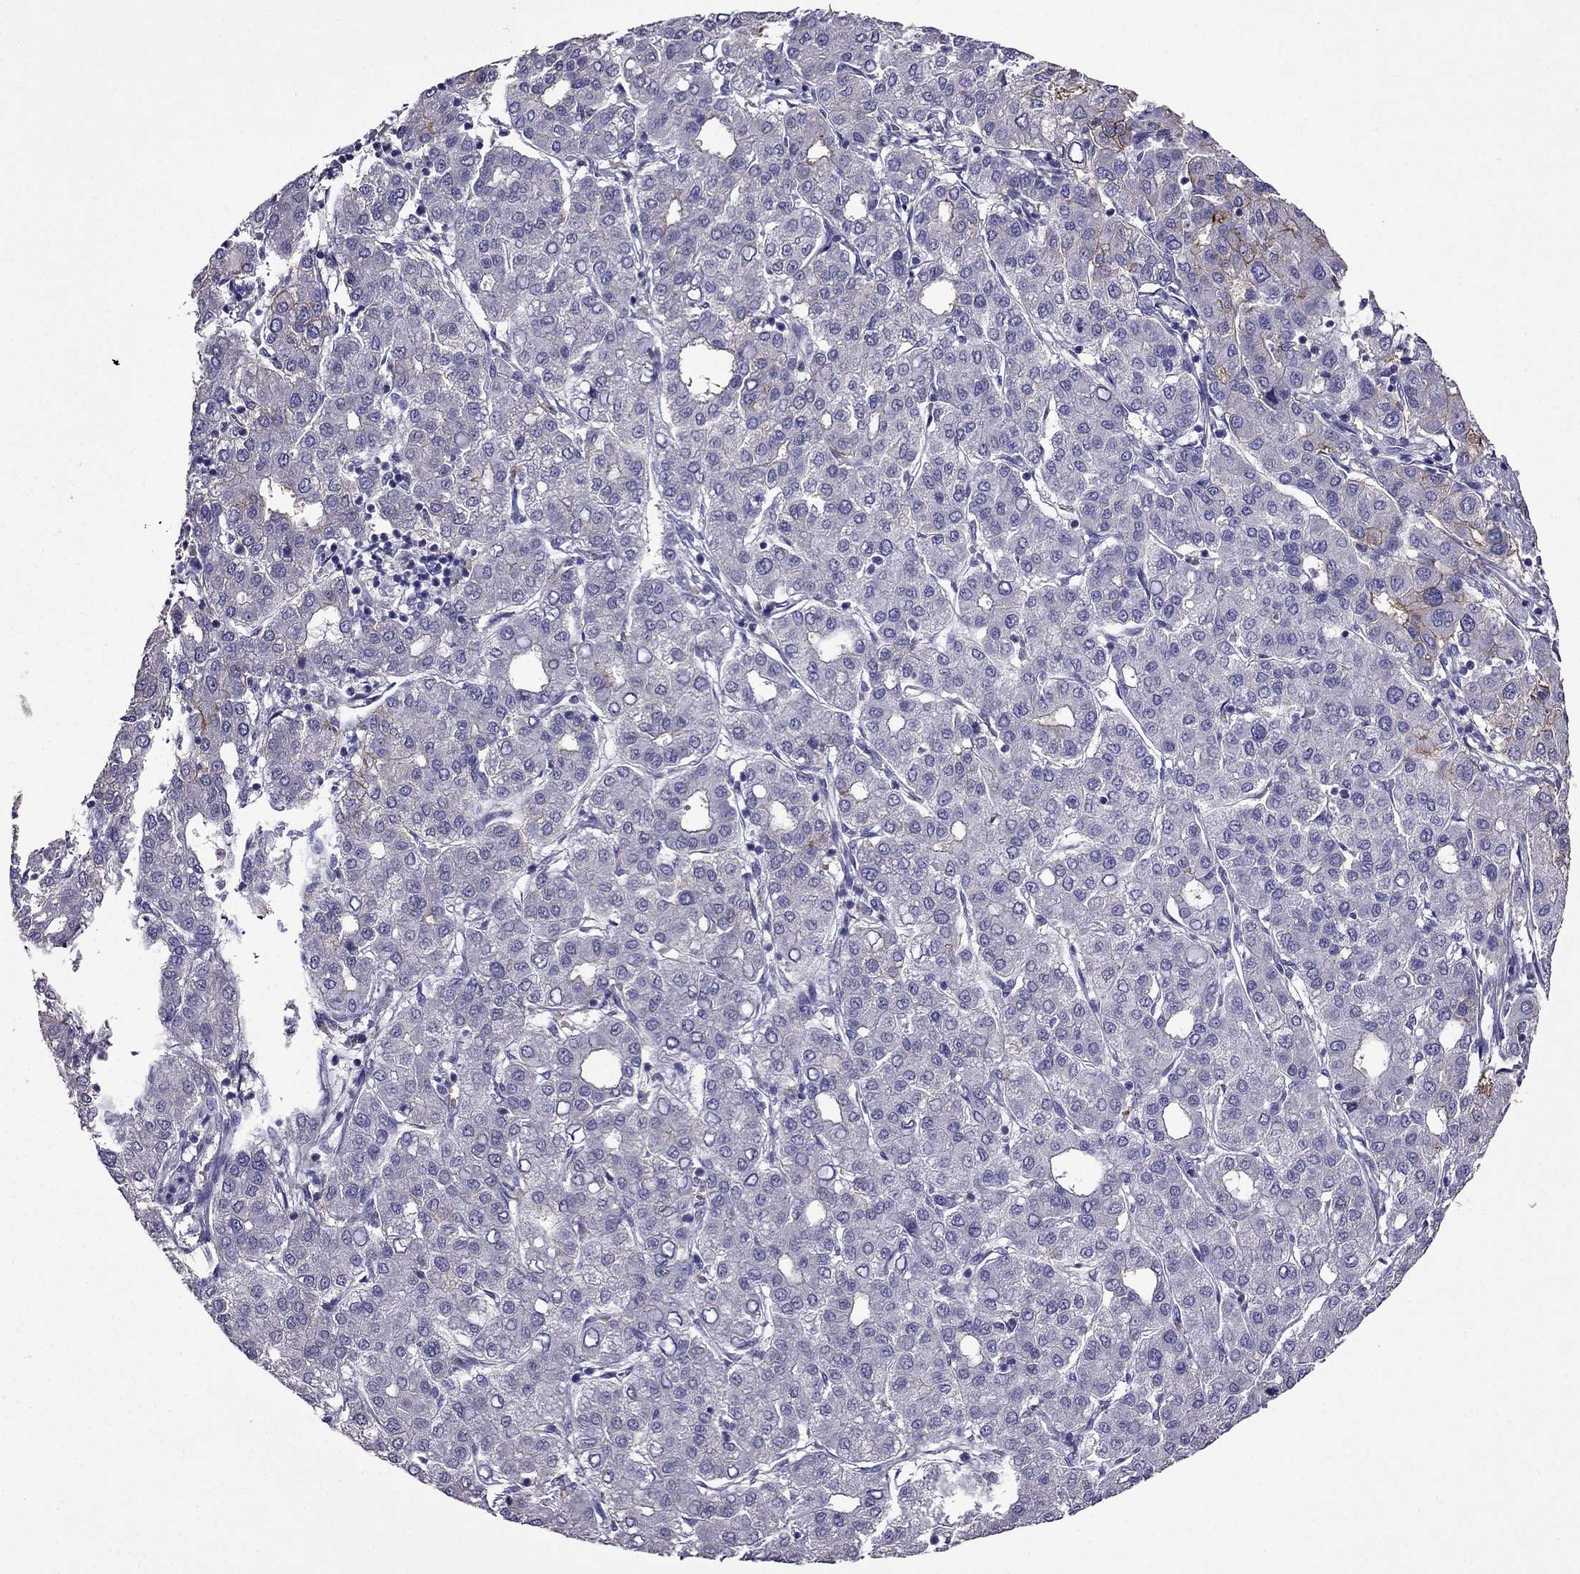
{"staining": {"intensity": "negative", "quantity": "none", "location": "none"}, "tissue": "liver cancer", "cell_type": "Tumor cells", "image_type": "cancer", "snomed": [{"axis": "morphology", "description": "Carcinoma, Hepatocellular, NOS"}, {"axis": "topography", "description": "Liver"}], "caption": "Tumor cells are negative for protein expression in human hepatocellular carcinoma (liver).", "gene": "AQP9", "patient": {"sex": "male", "age": 65}}